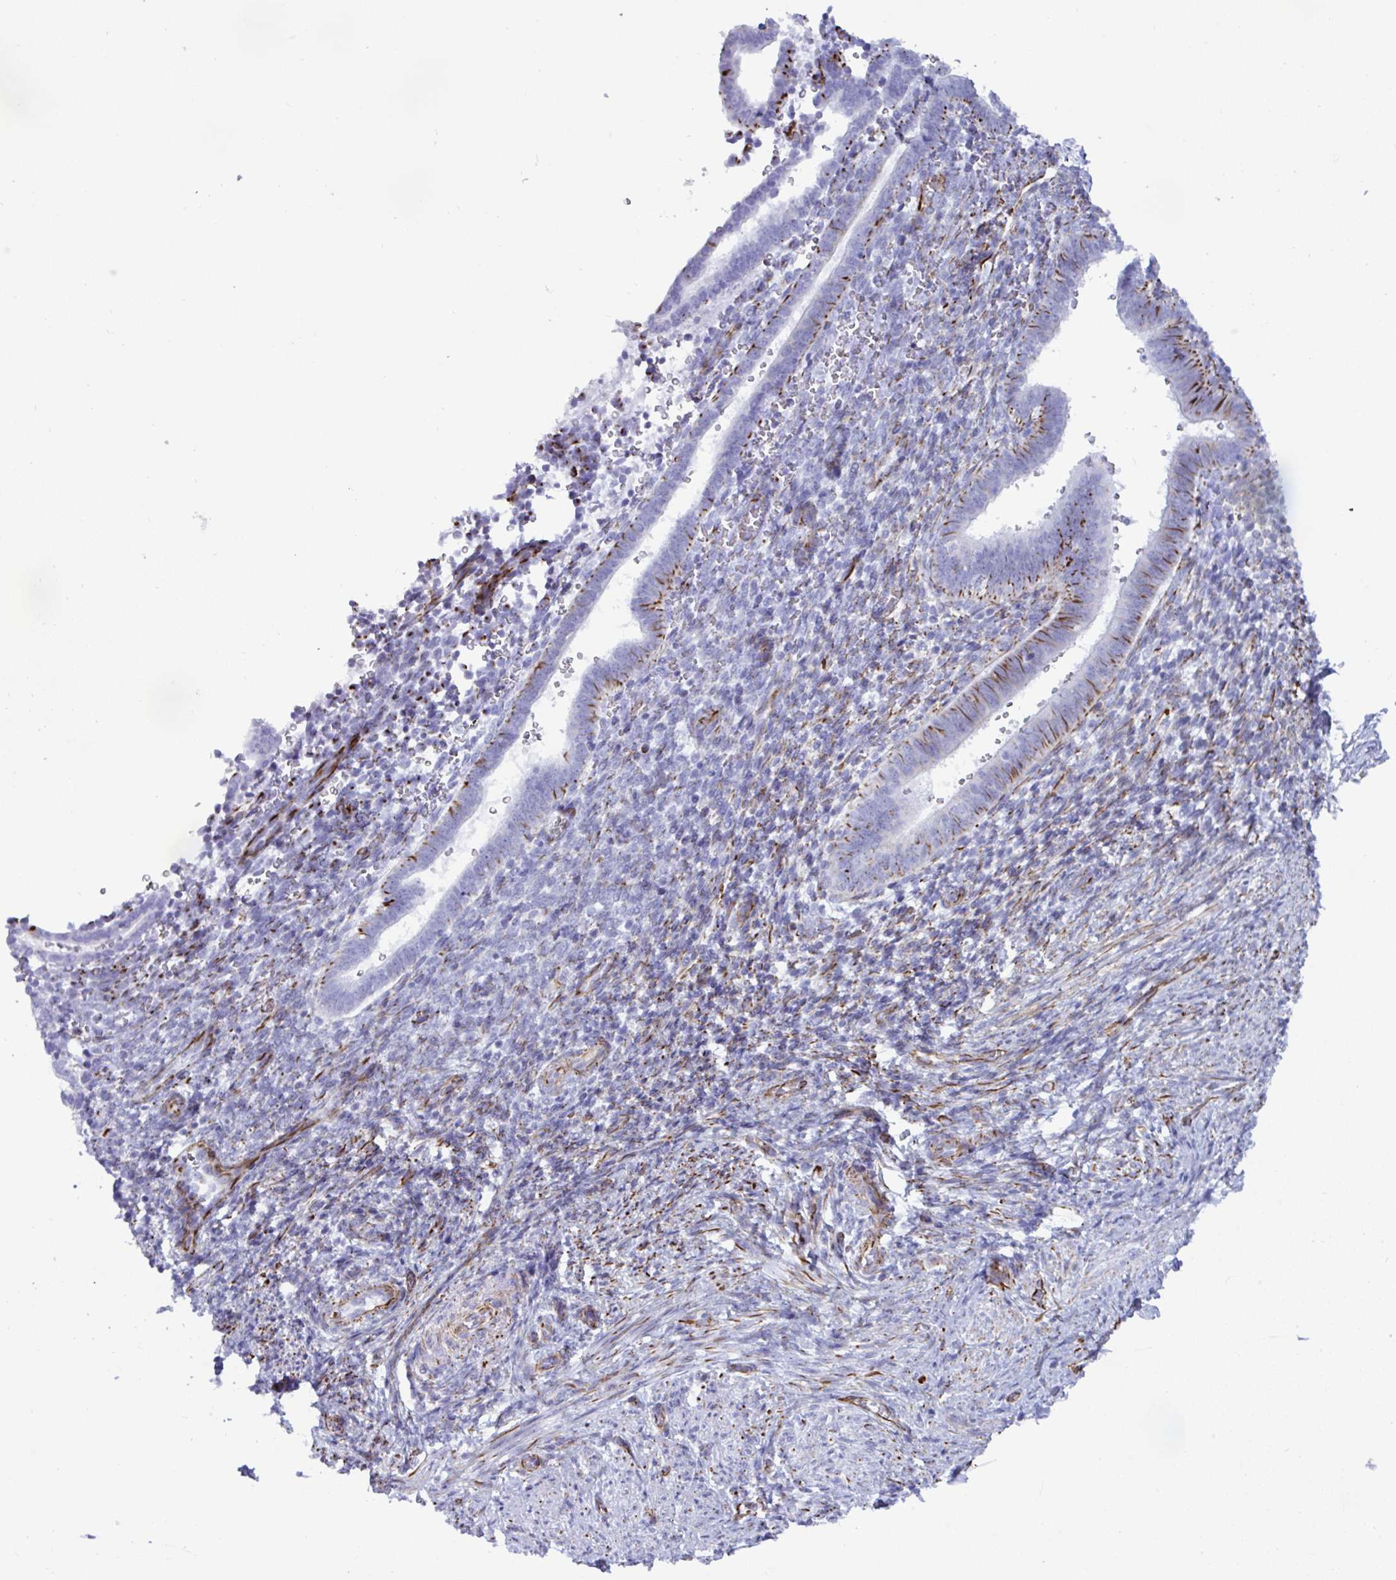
{"staining": {"intensity": "negative", "quantity": "none", "location": "none"}, "tissue": "endometrium", "cell_type": "Cells in endometrial stroma", "image_type": "normal", "snomed": [{"axis": "morphology", "description": "Normal tissue, NOS"}, {"axis": "topography", "description": "Endometrium"}], "caption": "Immunohistochemistry micrograph of unremarkable endometrium stained for a protein (brown), which exhibits no expression in cells in endometrial stroma.", "gene": "SMAD5", "patient": {"sex": "female", "age": 34}}